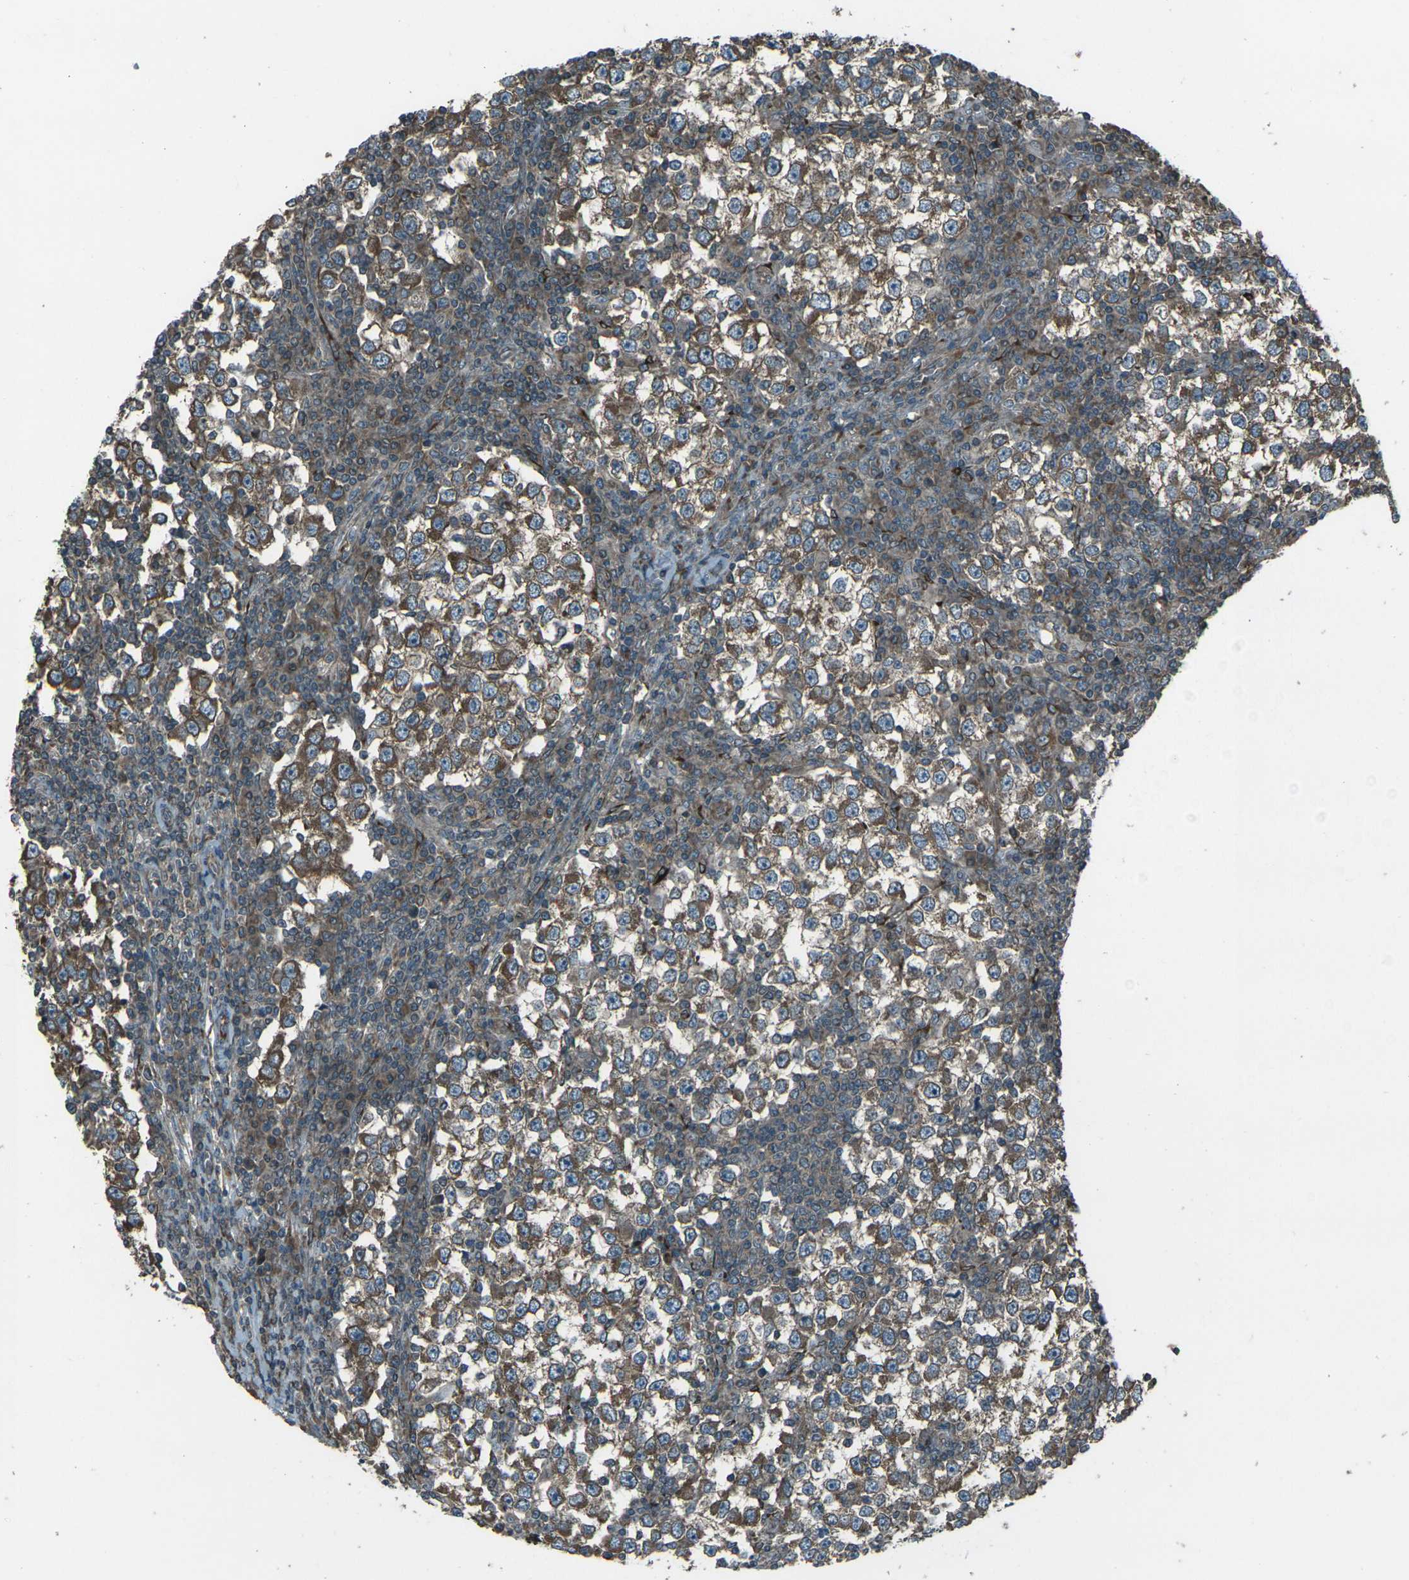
{"staining": {"intensity": "moderate", "quantity": ">75%", "location": "cytoplasmic/membranous"}, "tissue": "testis cancer", "cell_type": "Tumor cells", "image_type": "cancer", "snomed": [{"axis": "morphology", "description": "Seminoma, NOS"}, {"axis": "topography", "description": "Testis"}], "caption": "Seminoma (testis) tissue demonstrates moderate cytoplasmic/membranous staining in about >75% of tumor cells", "gene": "LSMEM1", "patient": {"sex": "male", "age": 65}}